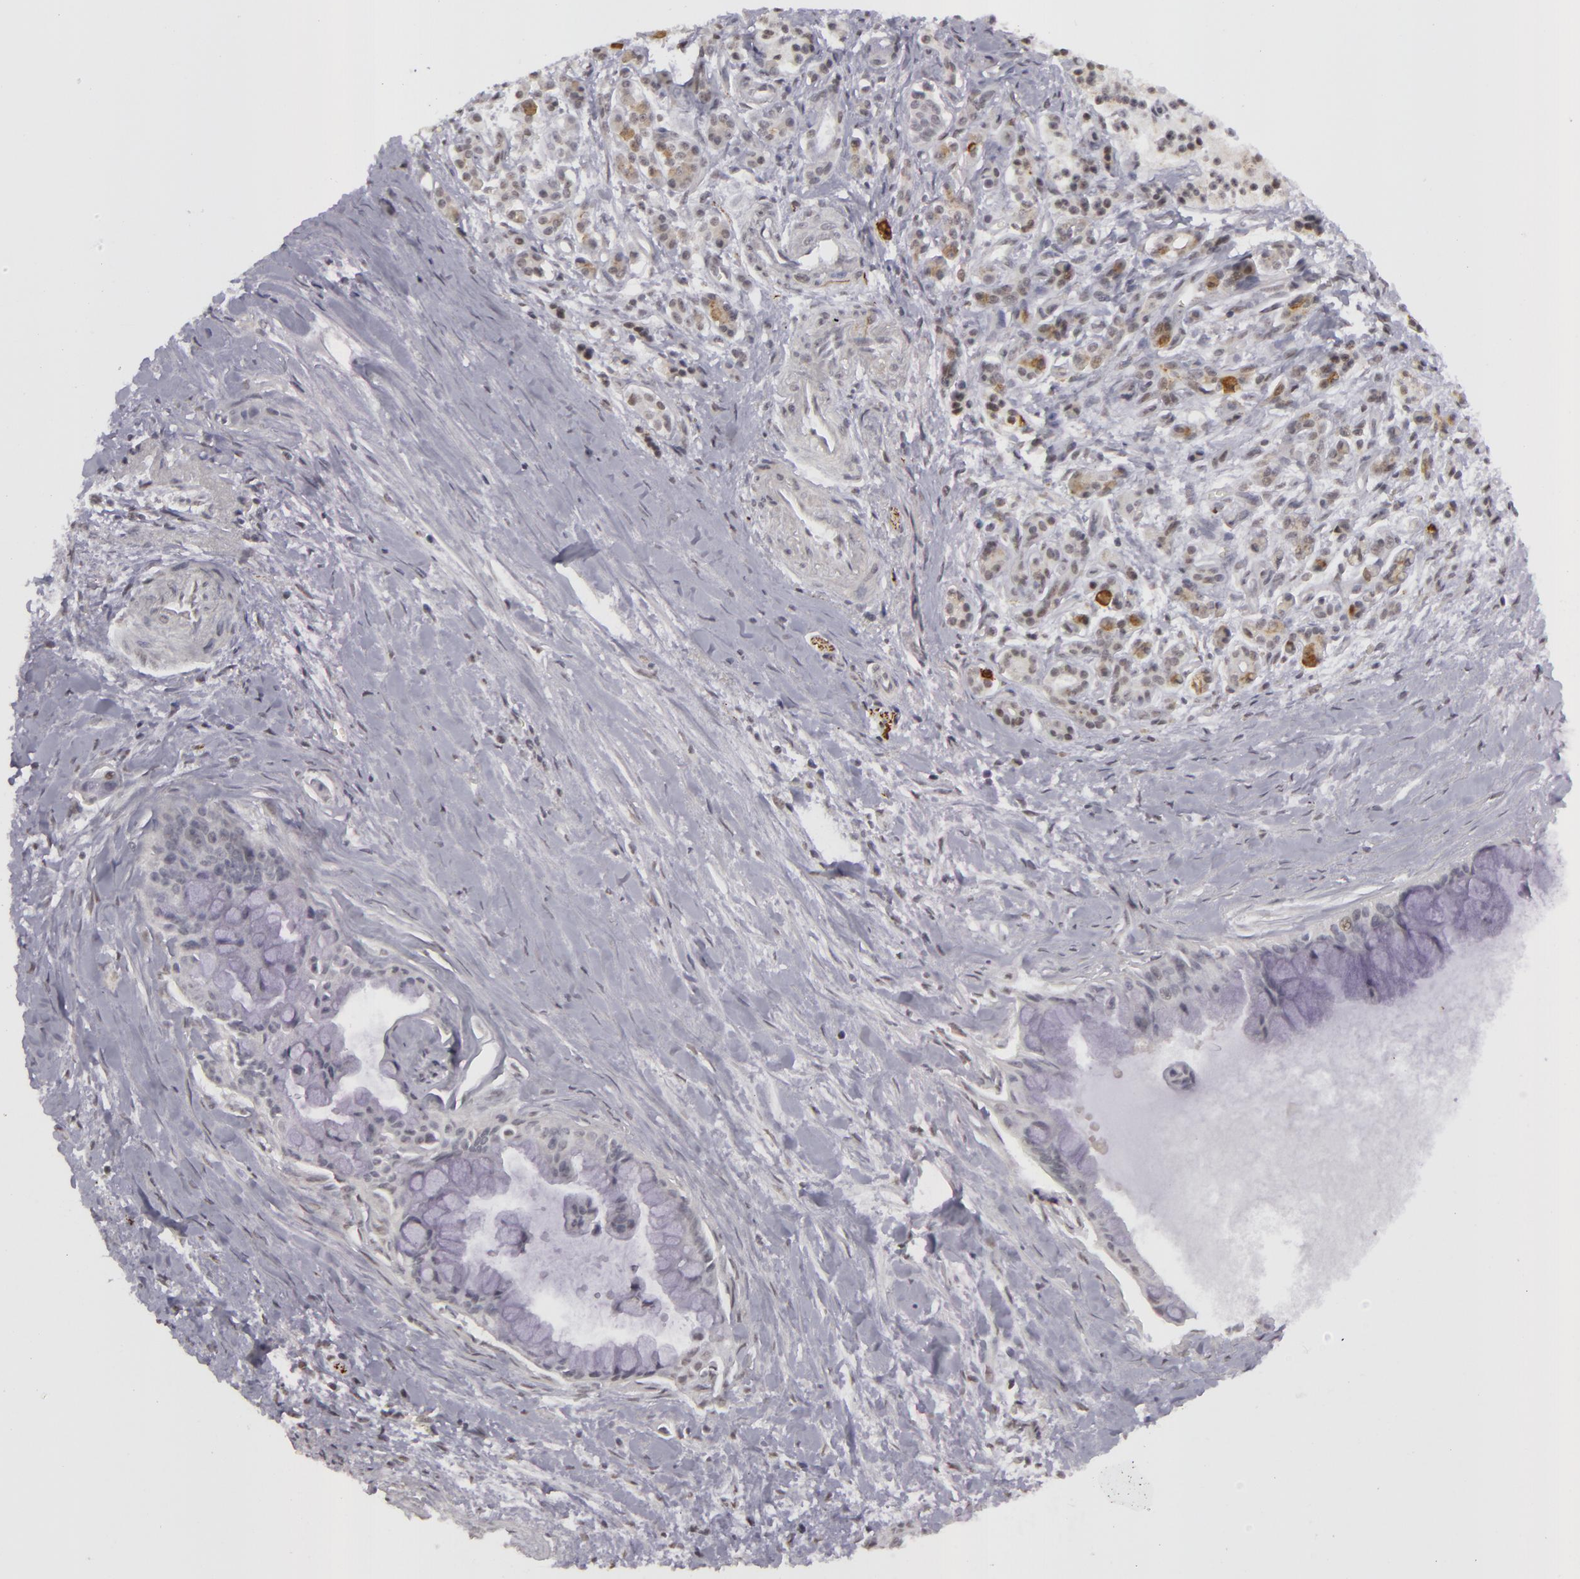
{"staining": {"intensity": "negative", "quantity": "none", "location": "none"}, "tissue": "pancreatic cancer", "cell_type": "Tumor cells", "image_type": "cancer", "snomed": [{"axis": "morphology", "description": "Adenocarcinoma, NOS"}, {"axis": "topography", "description": "Pancreas"}], "caption": "High magnification brightfield microscopy of pancreatic adenocarcinoma stained with DAB (brown) and counterstained with hematoxylin (blue): tumor cells show no significant staining.", "gene": "RRP7A", "patient": {"sex": "male", "age": 59}}